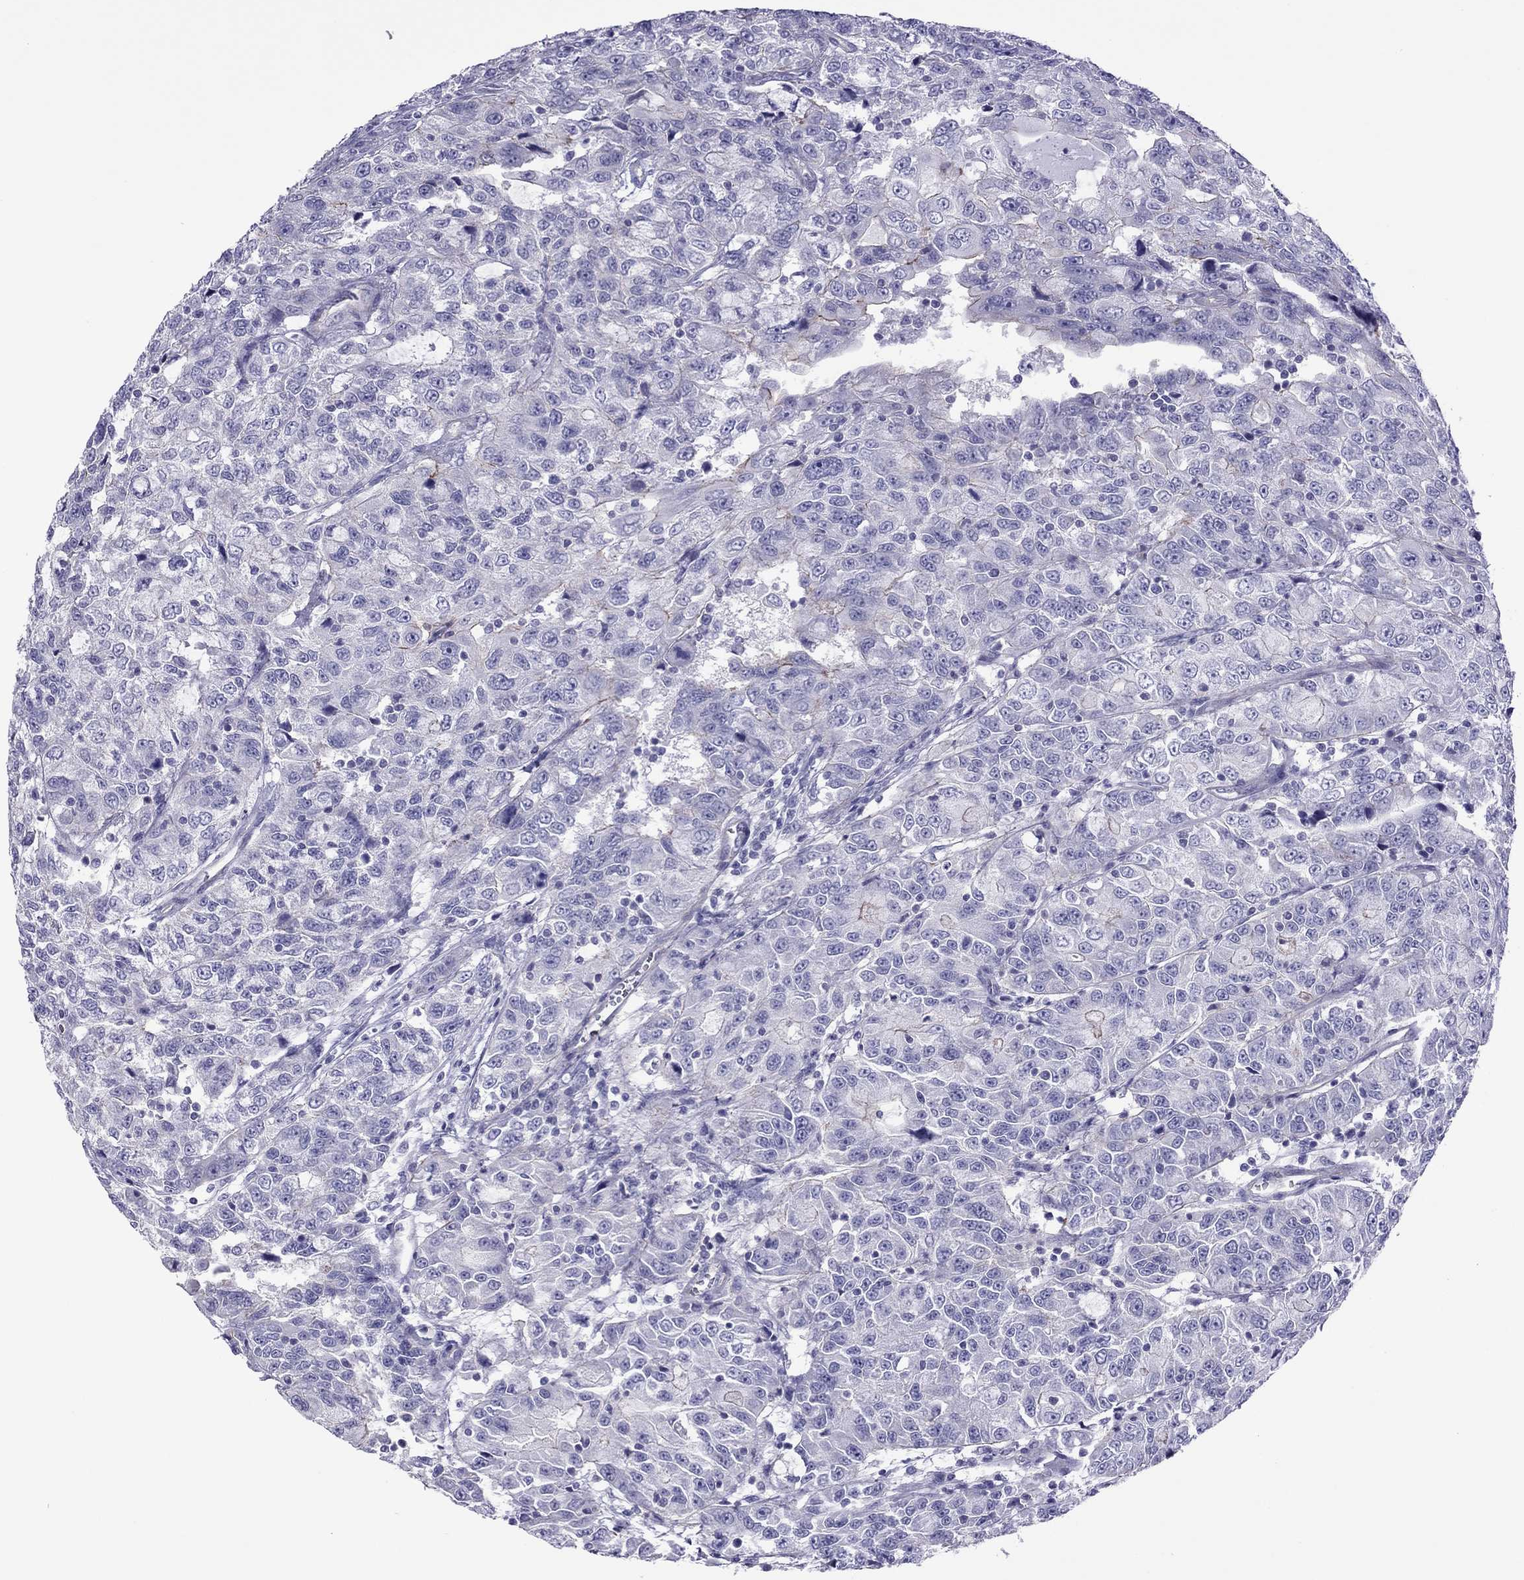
{"staining": {"intensity": "negative", "quantity": "none", "location": "none"}, "tissue": "urothelial cancer", "cell_type": "Tumor cells", "image_type": "cancer", "snomed": [{"axis": "morphology", "description": "Urothelial carcinoma, NOS"}, {"axis": "morphology", "description": "Urothelial carcinoma, High grade"}, {"axis": "topography", "description": "Urinary bladder"}], "caption": "Immunohistochemistry of human transitional cell carcinoma reveals no positivity in tumor cells.", "gene": "MYL11", "patient": {"sex": "female", "age": 73}}